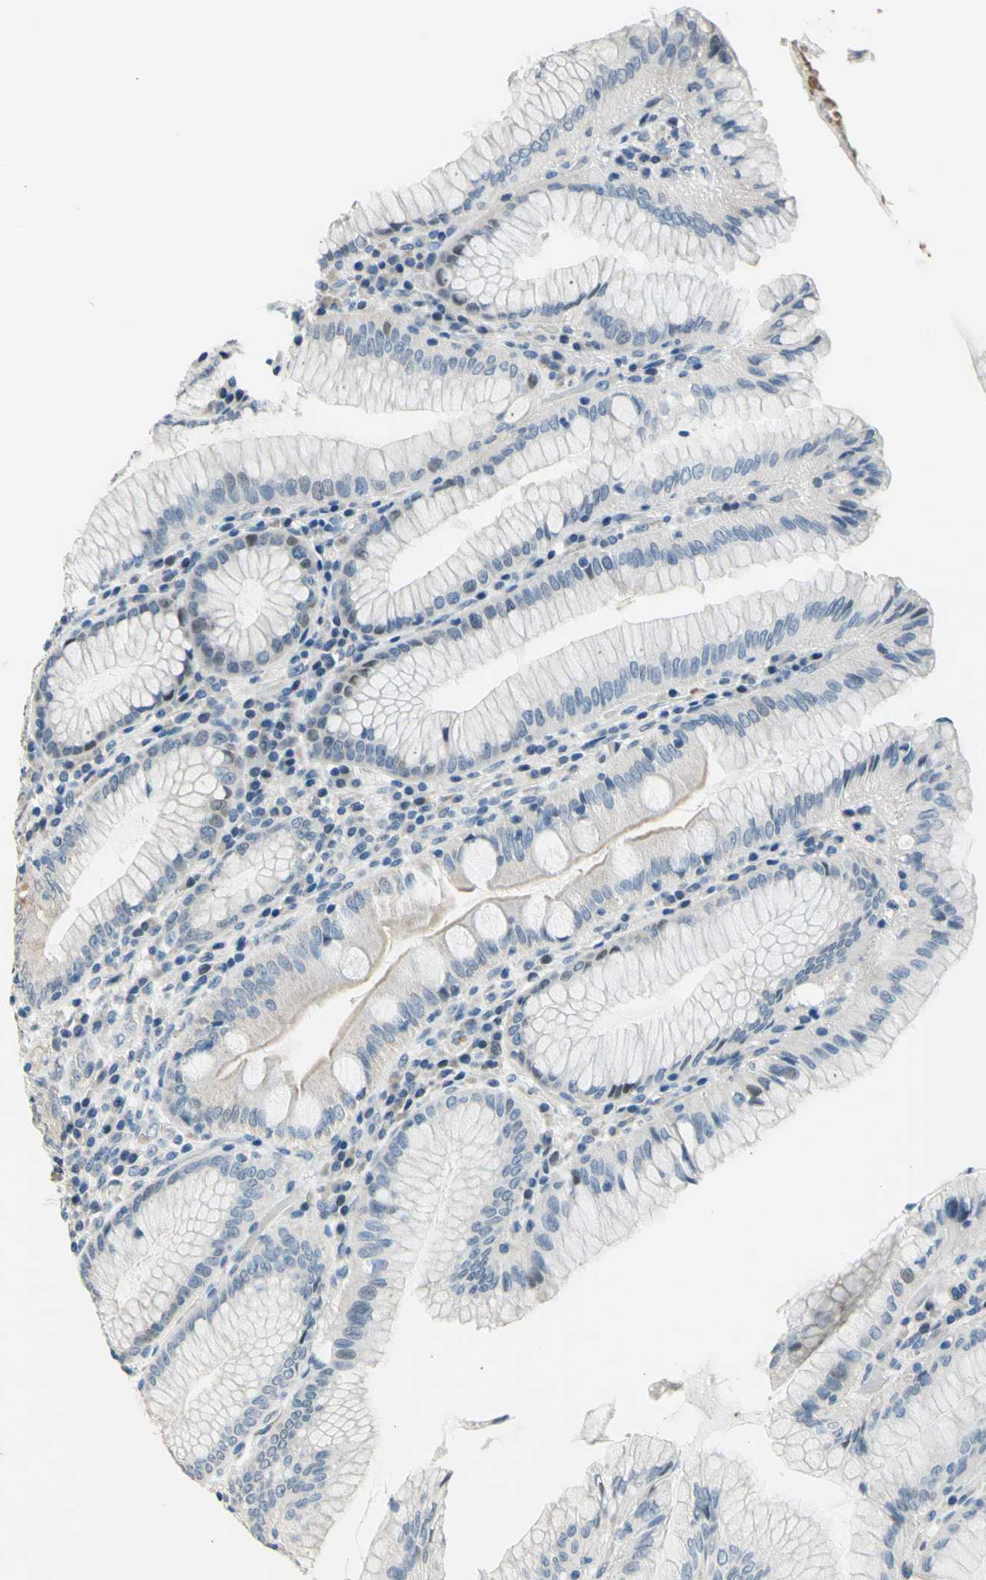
{"staining": {"intensity": "weak", "quantity": "<25%", "location": "cytoplasmic/membranous"}, "tissue": "stomach", "cell_type": "Glandular cells", "image_type": "normal", "snomed": [{"axis": "morphology", "description": "Normal tissue, NOS"}, {"axis": "topography", "description": "Stomach, lower"}], "caption": "Glandular cells are negative for brown protein staining in normal stomach. (DAB immunohistochemistry (IHC), high magnification).", "gene": "ZNF184", "patient": {"sex": "female", "age": 76}}